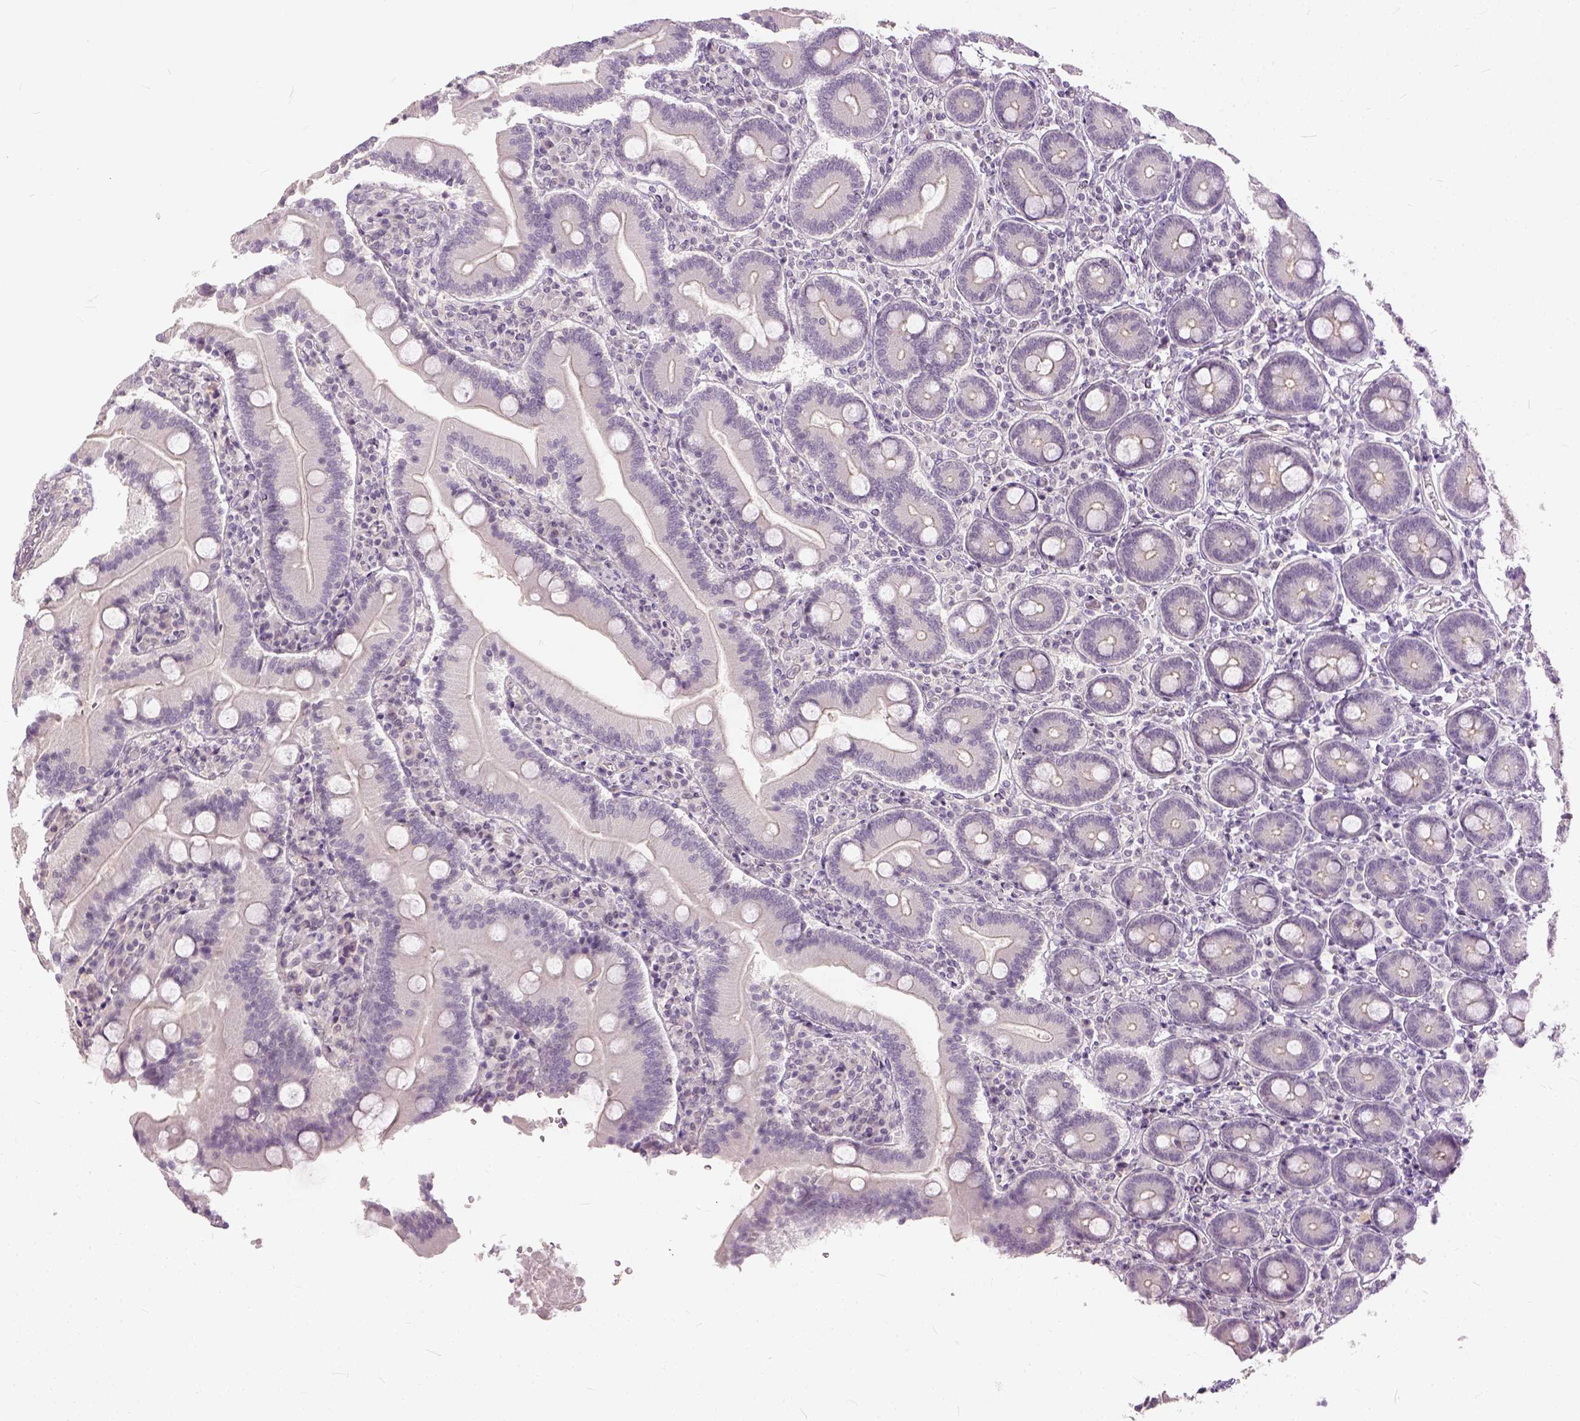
{"staining": {"intensity": "negative", "quantity": "none", "location": "none"}, "tissue": "duodenum", "cell_type": "Glandular cells", "image_type": "normal", "snomed": [{"axis": "morphology", "description": "Normal tissue, NOS"}, {"axis": "topography", "description": "Duodenum"}], "caption": "The IHC micrograph has no significant expression in glandular cells of duodenum.", "gene": "ANO2", "patient": {"sex": "female", "age": 62}}